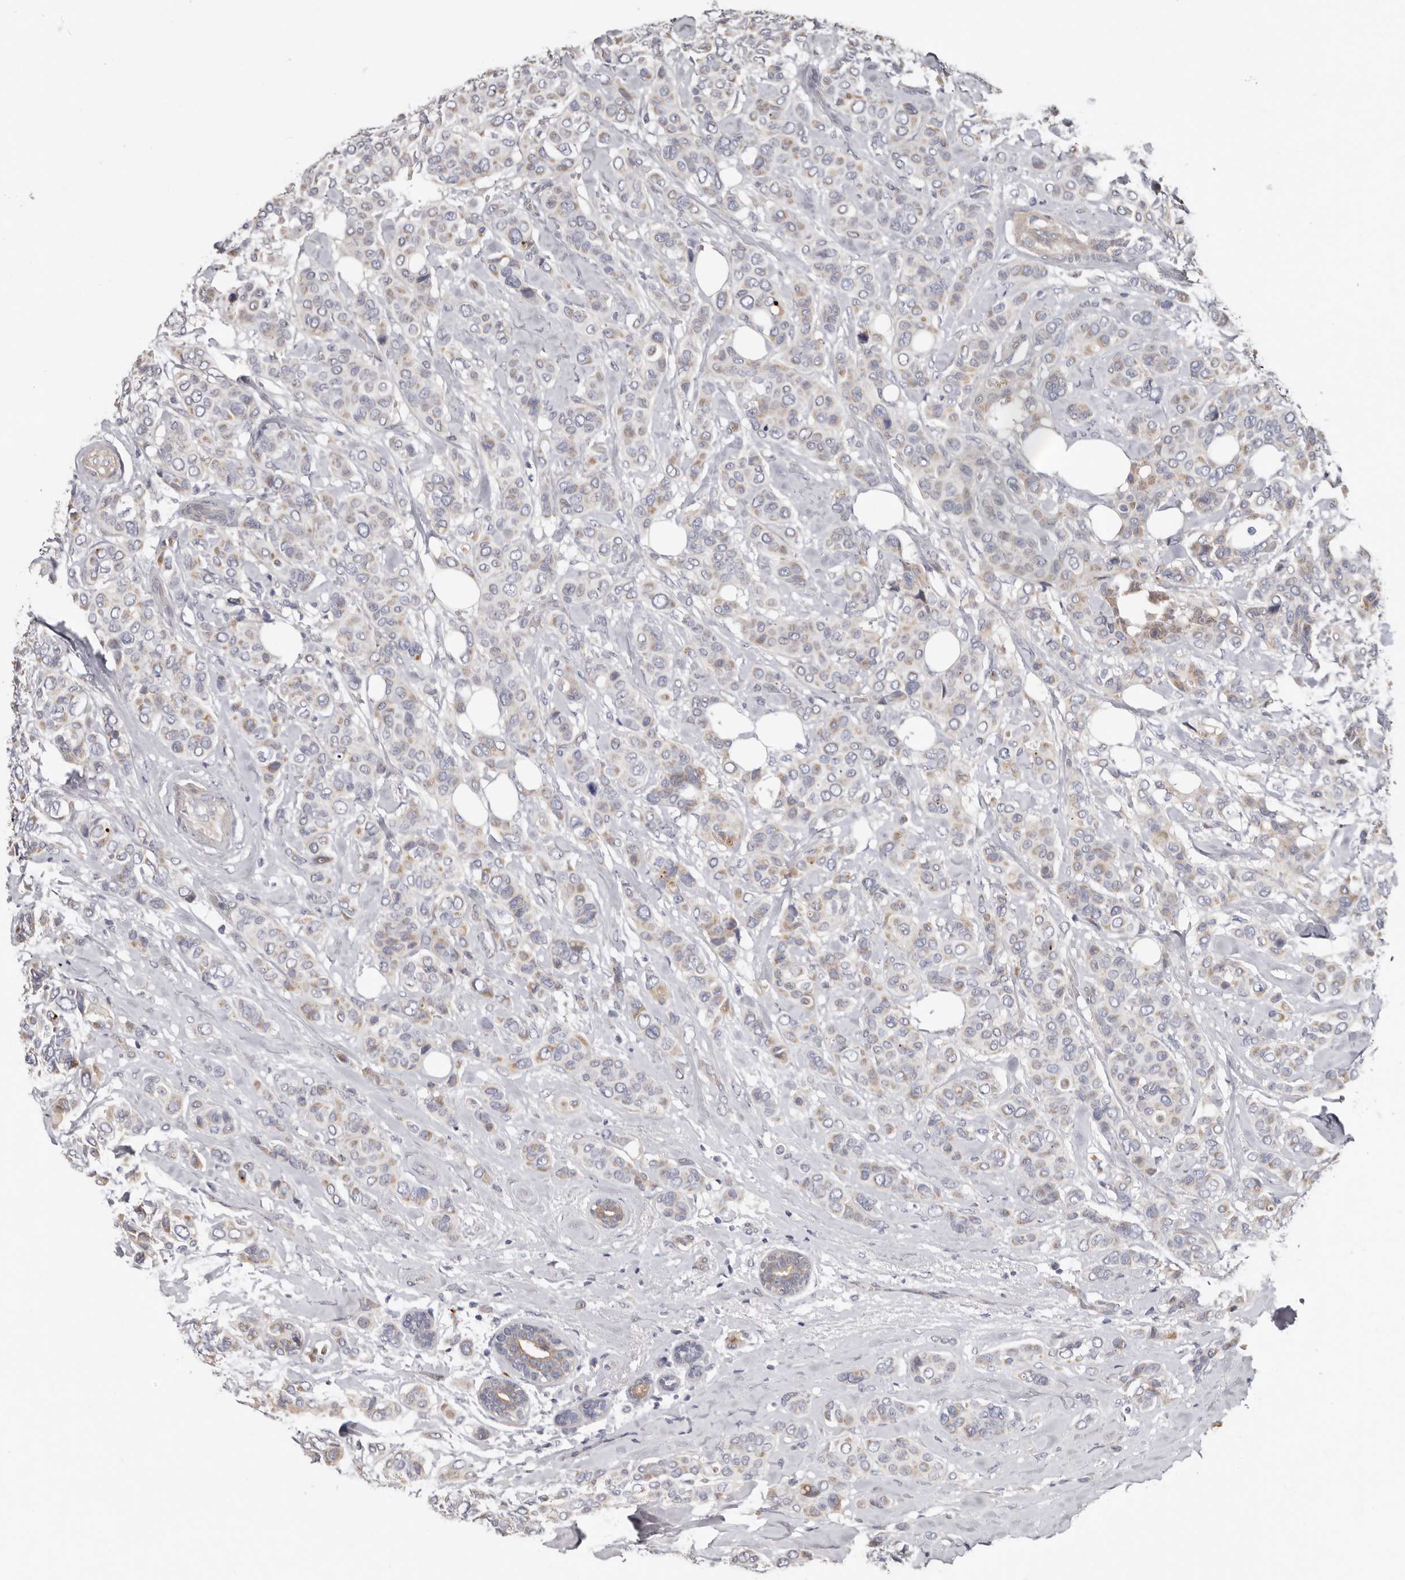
{"staining": {"intensity": "weak", "quantity": "25%-75%", "location": "cytoplasmic/membranous"}, "tissue": "breast cancer", "cell_type": "Tumor cells", "image_type": "cancer", "snomed": [{"axis": "morphology", "description": "Lobular carcinoma"}, {"axis": "topography", "description": "Breast"}], "caption": "This is a micrograph of immunohistochemistry (IHC) staining of breast lobular carcinoma, which shows weak expression in the cytoplasmic/membranous of tumor cells.", "gene": "SPTA1", "patient": {"sex": "female", "age": 51}}